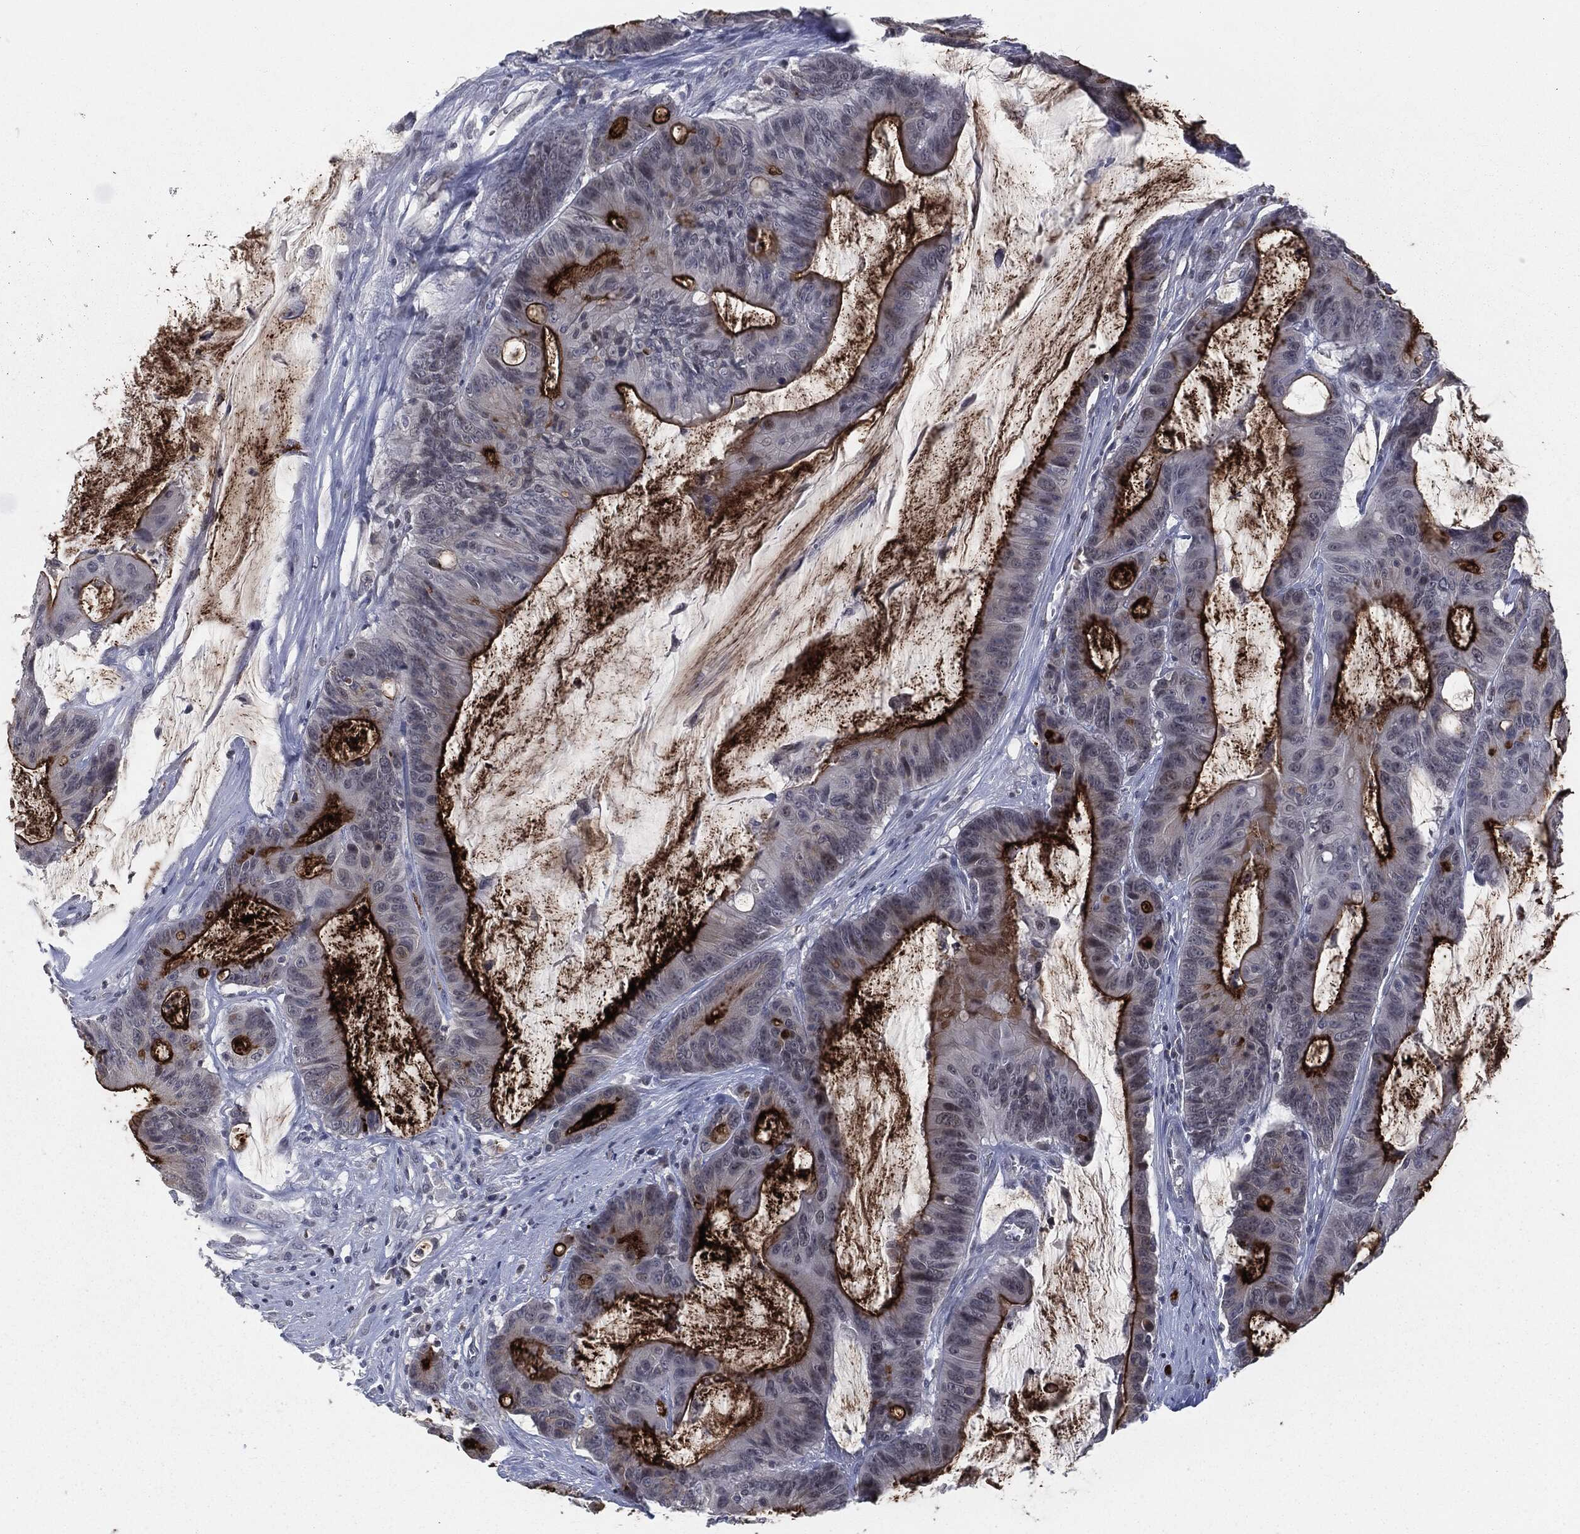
{"staining": {"intensity": "strong", "quantity": "25%-75%", "location": "cytoplasmic/membranous"}, "tissue": "colorectal cancer", "cell_type": "Tumor cells", "image_type": "cancer", "snomed": [{"axis": "morphology", "description": "Adenocarcinoma, NOS"}, {"axis": "topography", "description": "Colon"}], "caption": "Colorectal adenocarcinoma tissue reveals strong cytoplasmic/membranous positivity in approximately 25%-75% of tumor cells, visualized by immunohistochemistry.", "gene": "PROM1", "patient": {"sex": "female", "age": 69}}